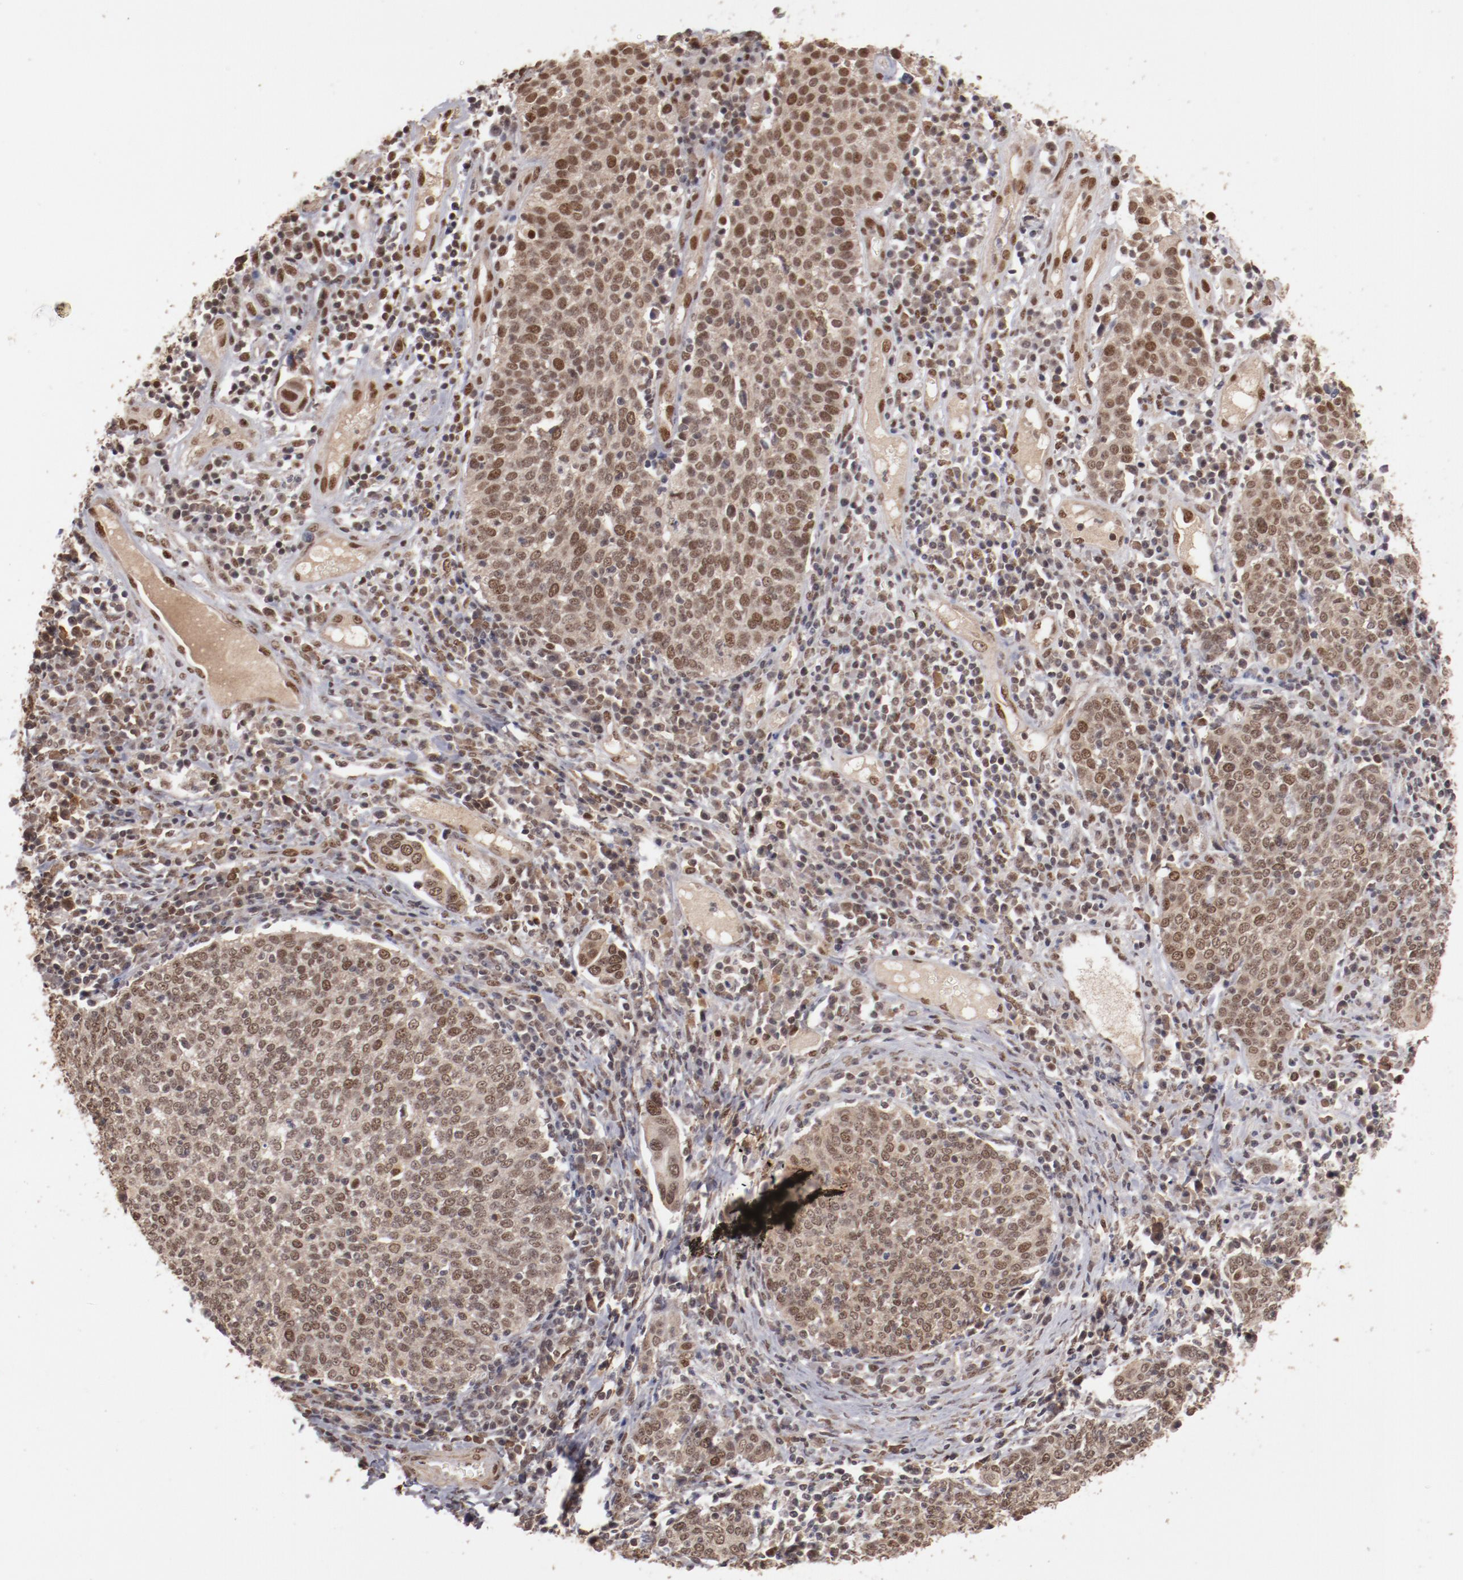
{"staining": {"intensity": "moderate", "quantity": ">75%", "location": "cytoplasmic/membranous,nuclear"}, "tissue": "cervical cancer", "cell_type": "Tumor cells", "image_type": "cancer", "snomed": [{"axis": "morphology", "description": "Squamous cell carcinoma, NOS"}, {"axis": "topography", "description": "Cervix"}], "caption": "DAB immunohistochemical staining of cervical cancer (squamous cell carcinoma) displays moderate cytoplasmic/membranous and nuclear protein staining in approximately >75% of tumor cells. (brown staining indicates protein expression, while blue staining denotes nuclei).", "gene": "CLOCK", "patient": {"sex": "female", "age": 40}}